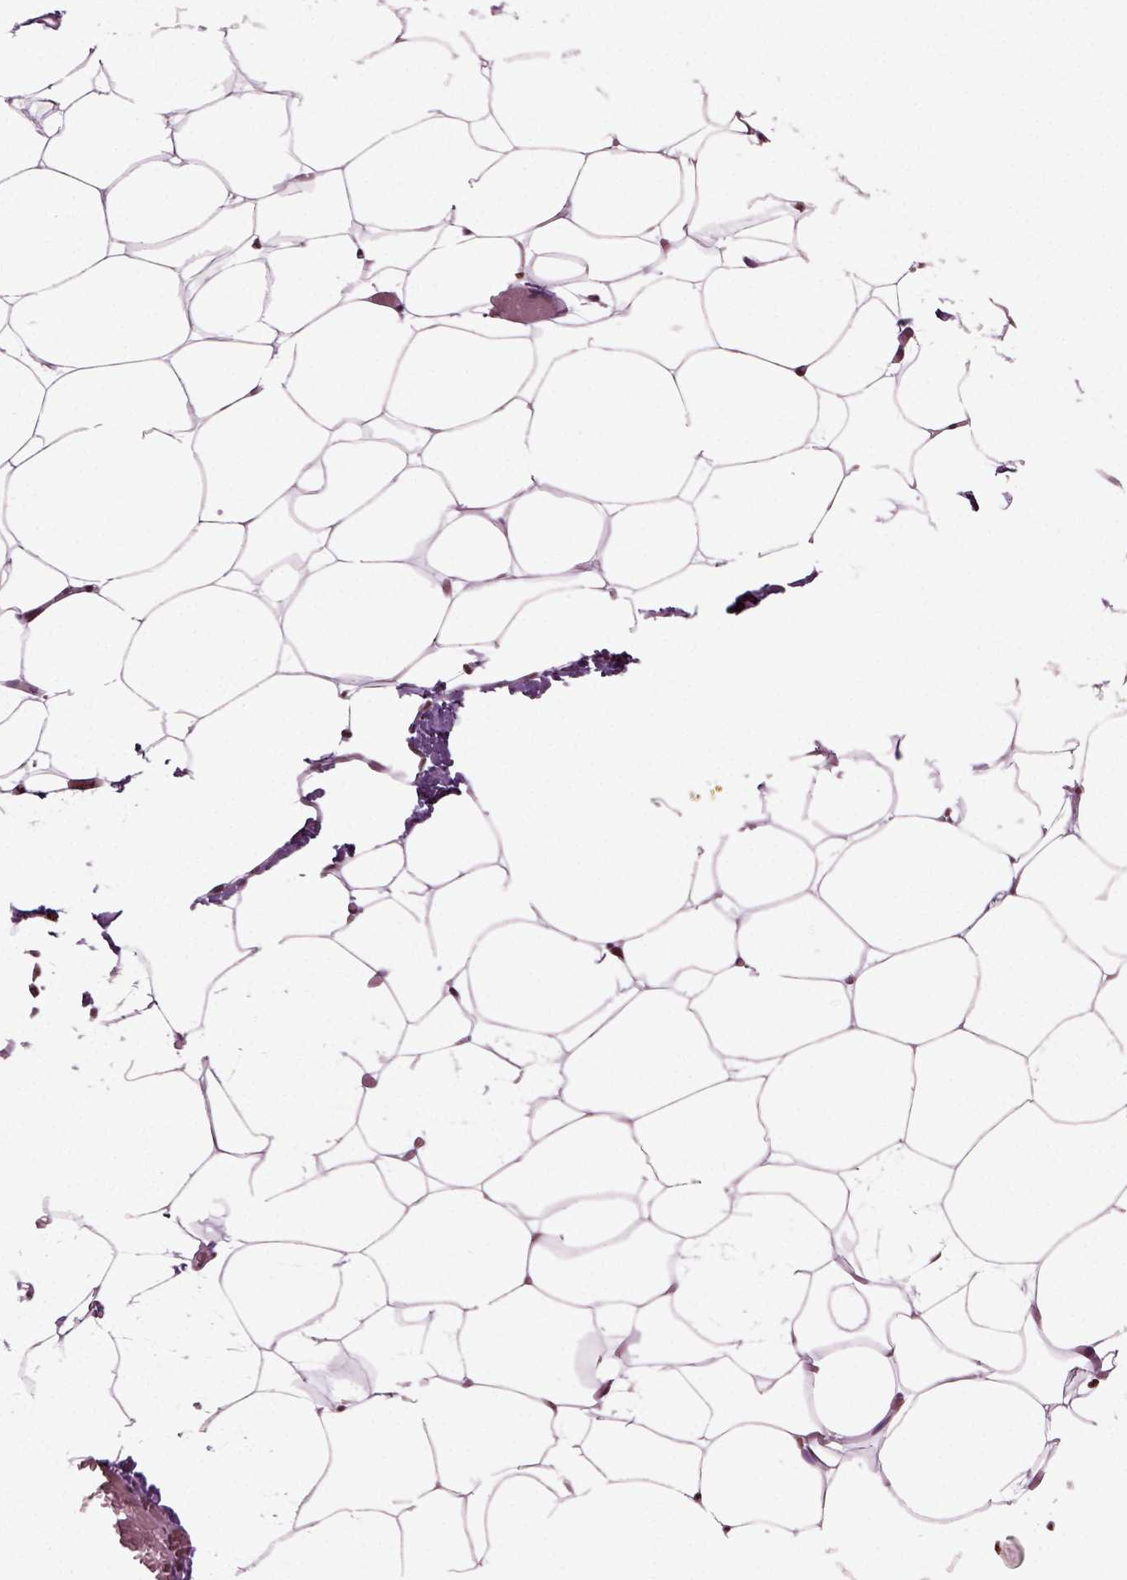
{"staining": {"intensity": "negative", "quantity": "none", "location": "none"}, "tissue": "adipose tissue", "cell_type": "Adipocytes", "image_type": "normal", "snomed": [{"axis": "morphology", "description": "Normal tissue, NOS"}, {"axis": "topography", "description": "Adipose tissue"}], "caption": "Human adipose tissue stained for a protein using immunohistochemistry exhibits no staining in adipocytes.", "gene": "HEYL", "patient": {"sex": "male", "age": 57}}